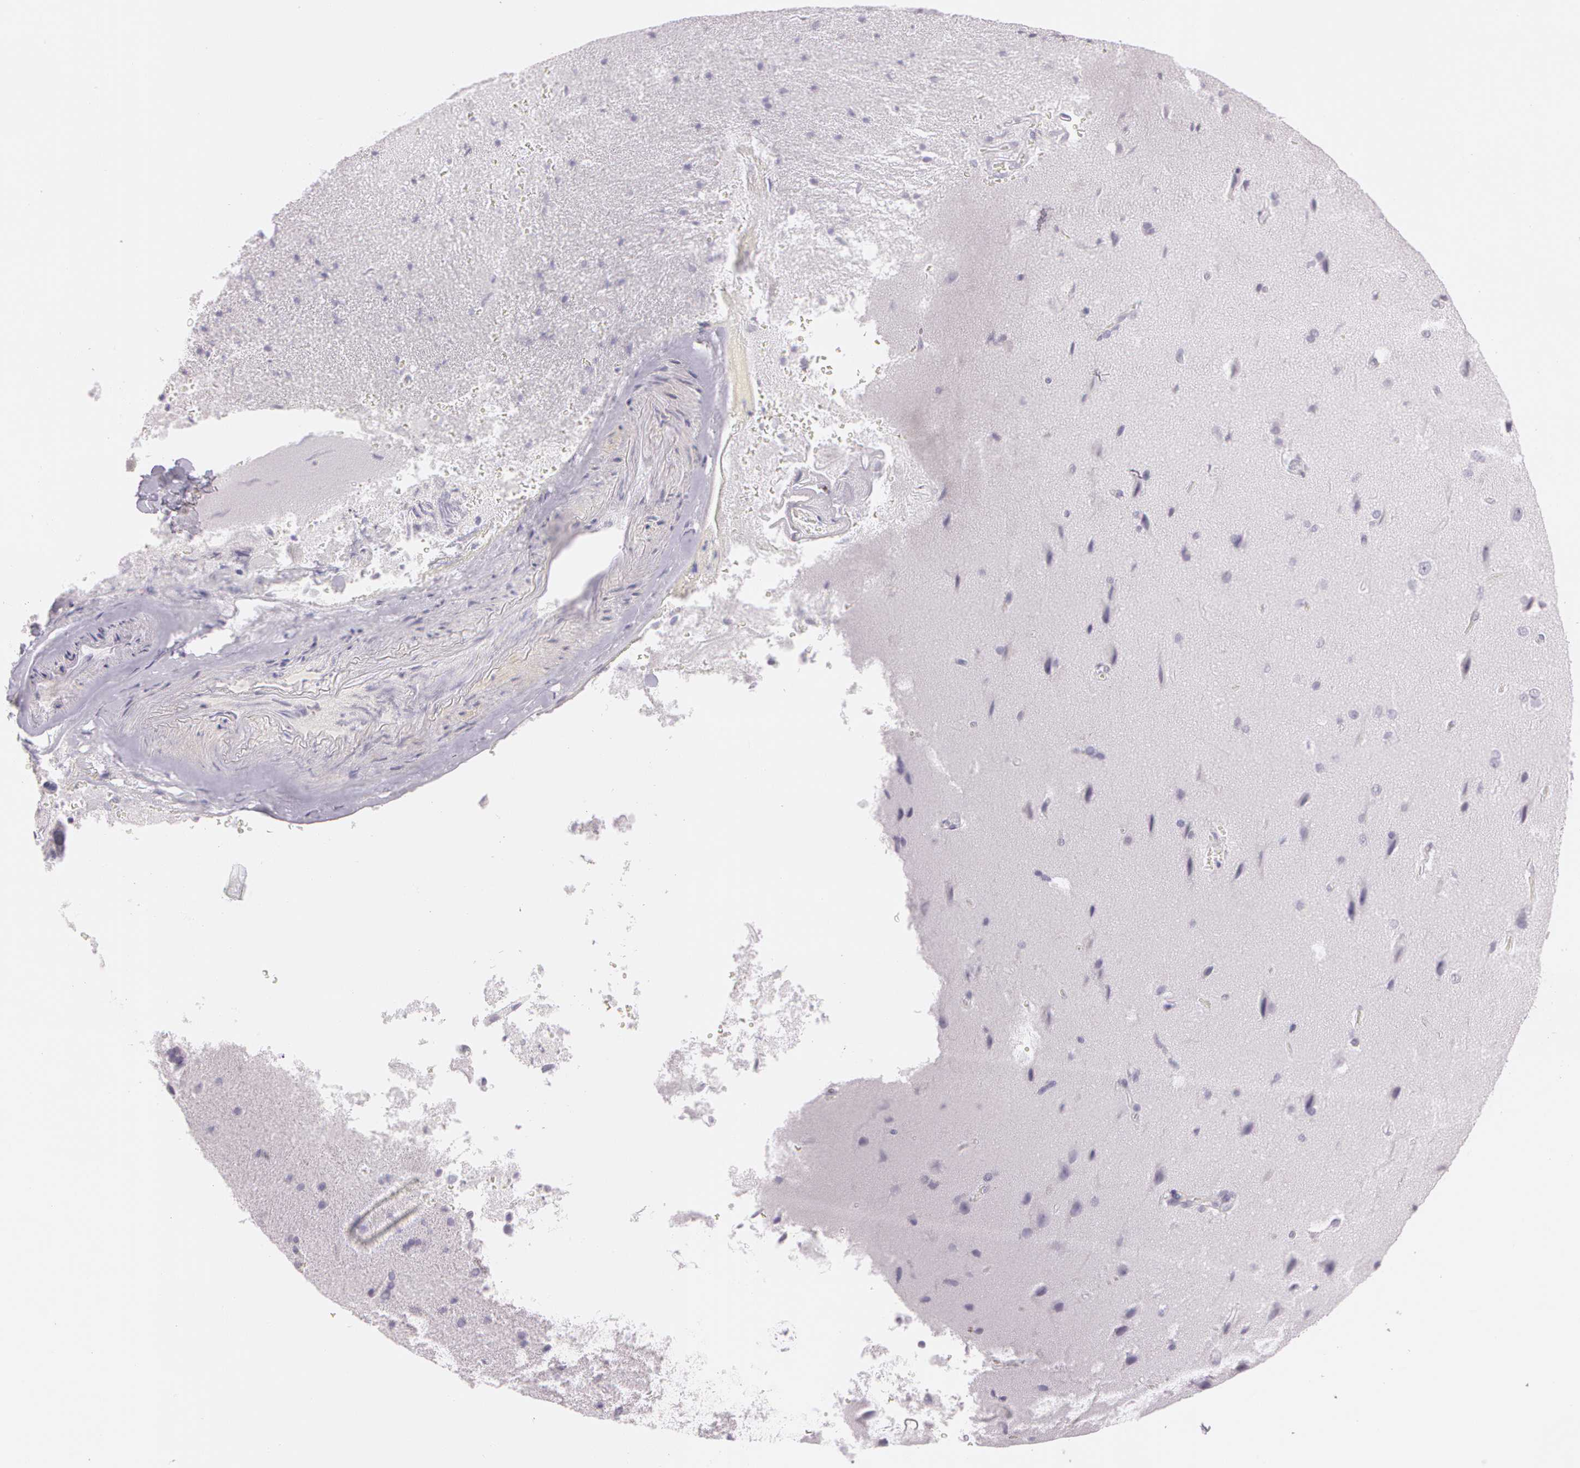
{"staining": {"intensity": "negative", "quantity": "none", "location": "none"}, "tissue": "cerebral cortex", "cell_type": "Endothelial cells", "image_type": "normal", "snomed": [{"axis": "morphology", "description": "Normal tissue, NOS"}, {"axis": "topography", "description": "Cerebral cortex"}], "caption": "This is a image of IHC staining of benign cerebral cortex, which shows no expression in endothelial cells.", "gene": "OTC", "patient": {"sex": "female", "age": 45}}